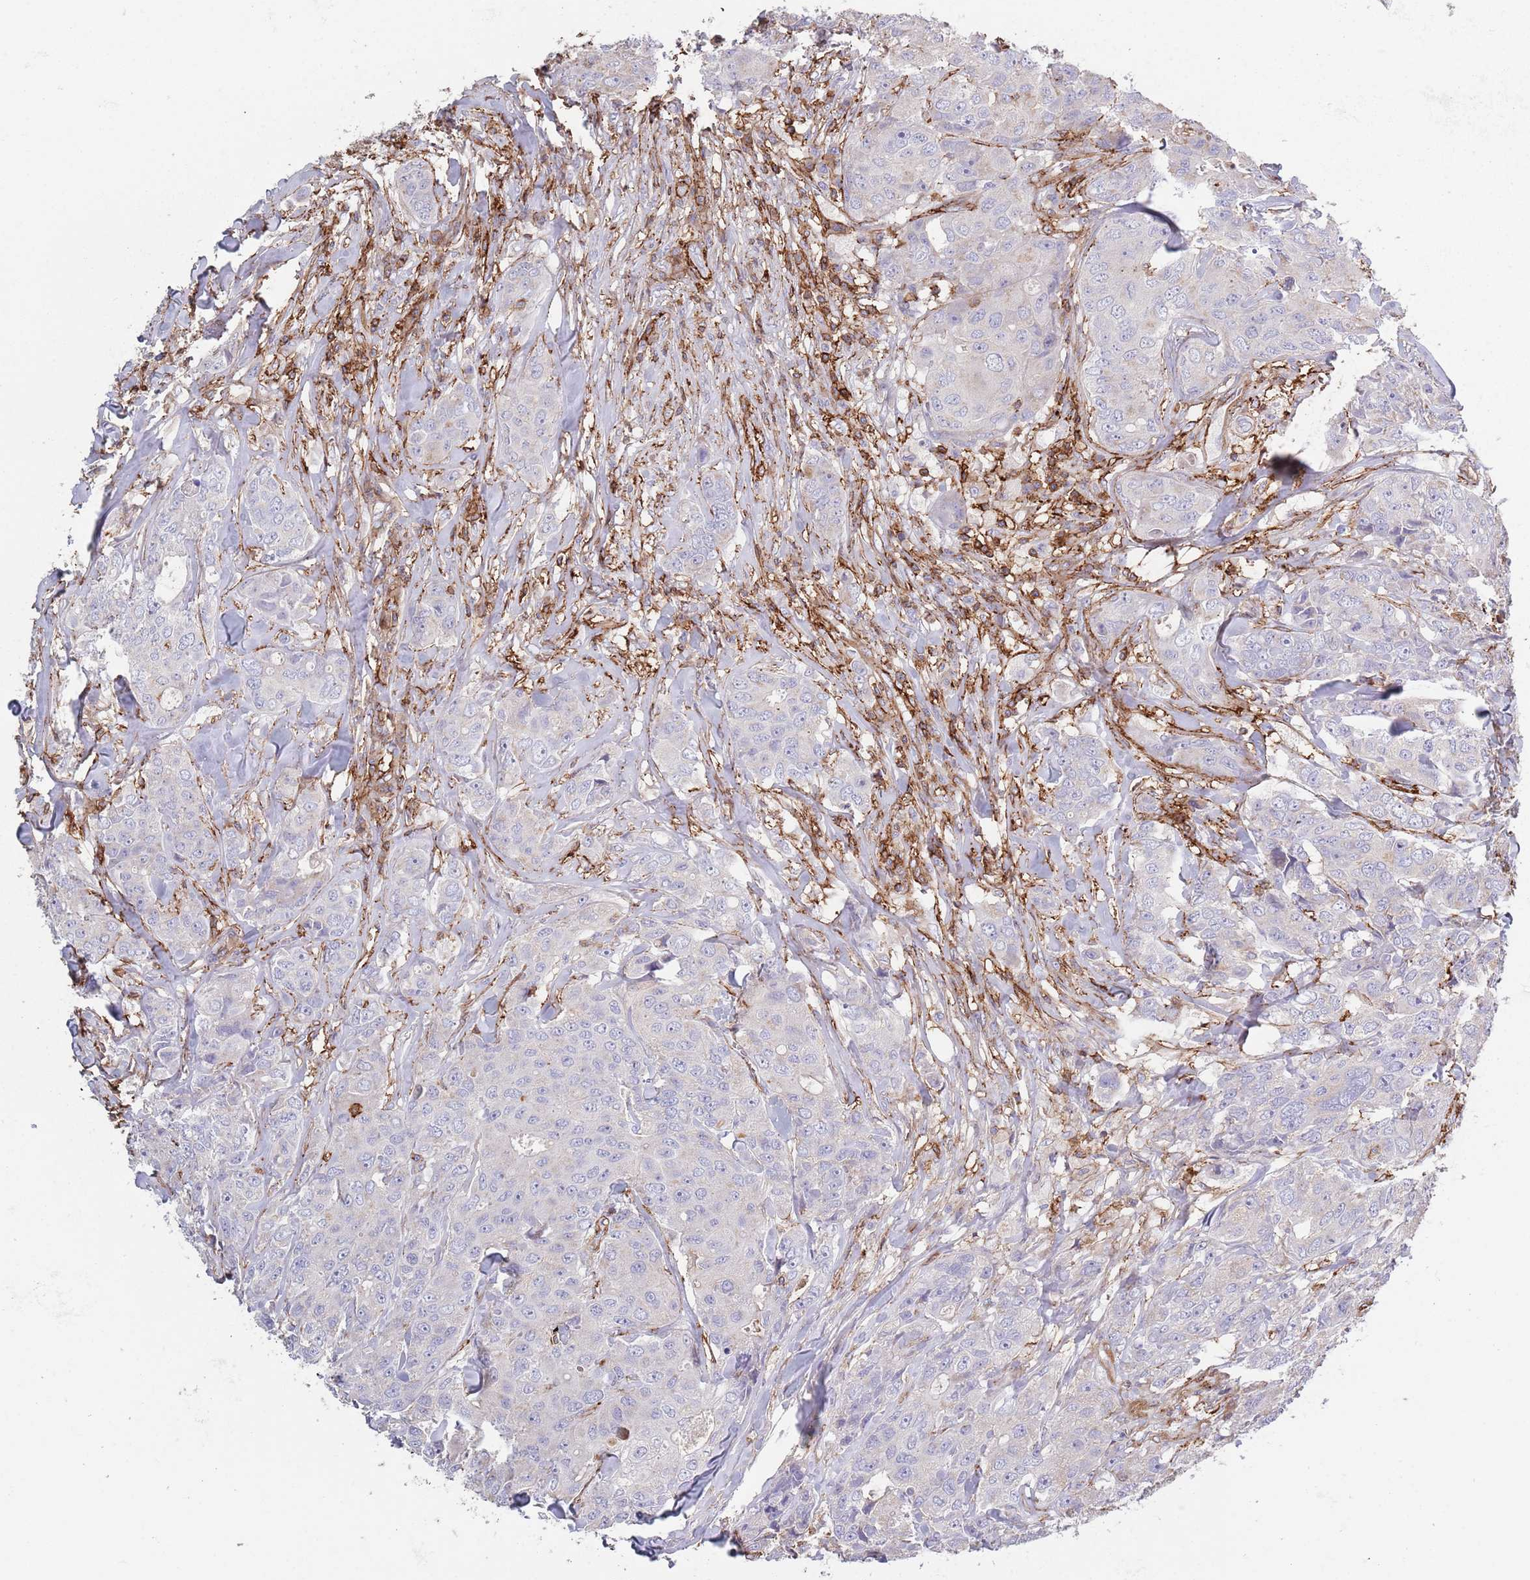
{"staining": {"intensity": "negative", "quantity": "none", "location": "none"}, "tissue": "breast cancer", "cell_type": "Tumor cells", "image_type": "cancer", "snomed": [{"axis": "morphology", "description": "Duct carcinoma"}, {"axis": "topography", "description": "Breast"}], "caption": "There is no significant staining in tumor cells of breast cancer.", "gene": "RNF144A", "patient": {"sex": "female", "age": 43}}